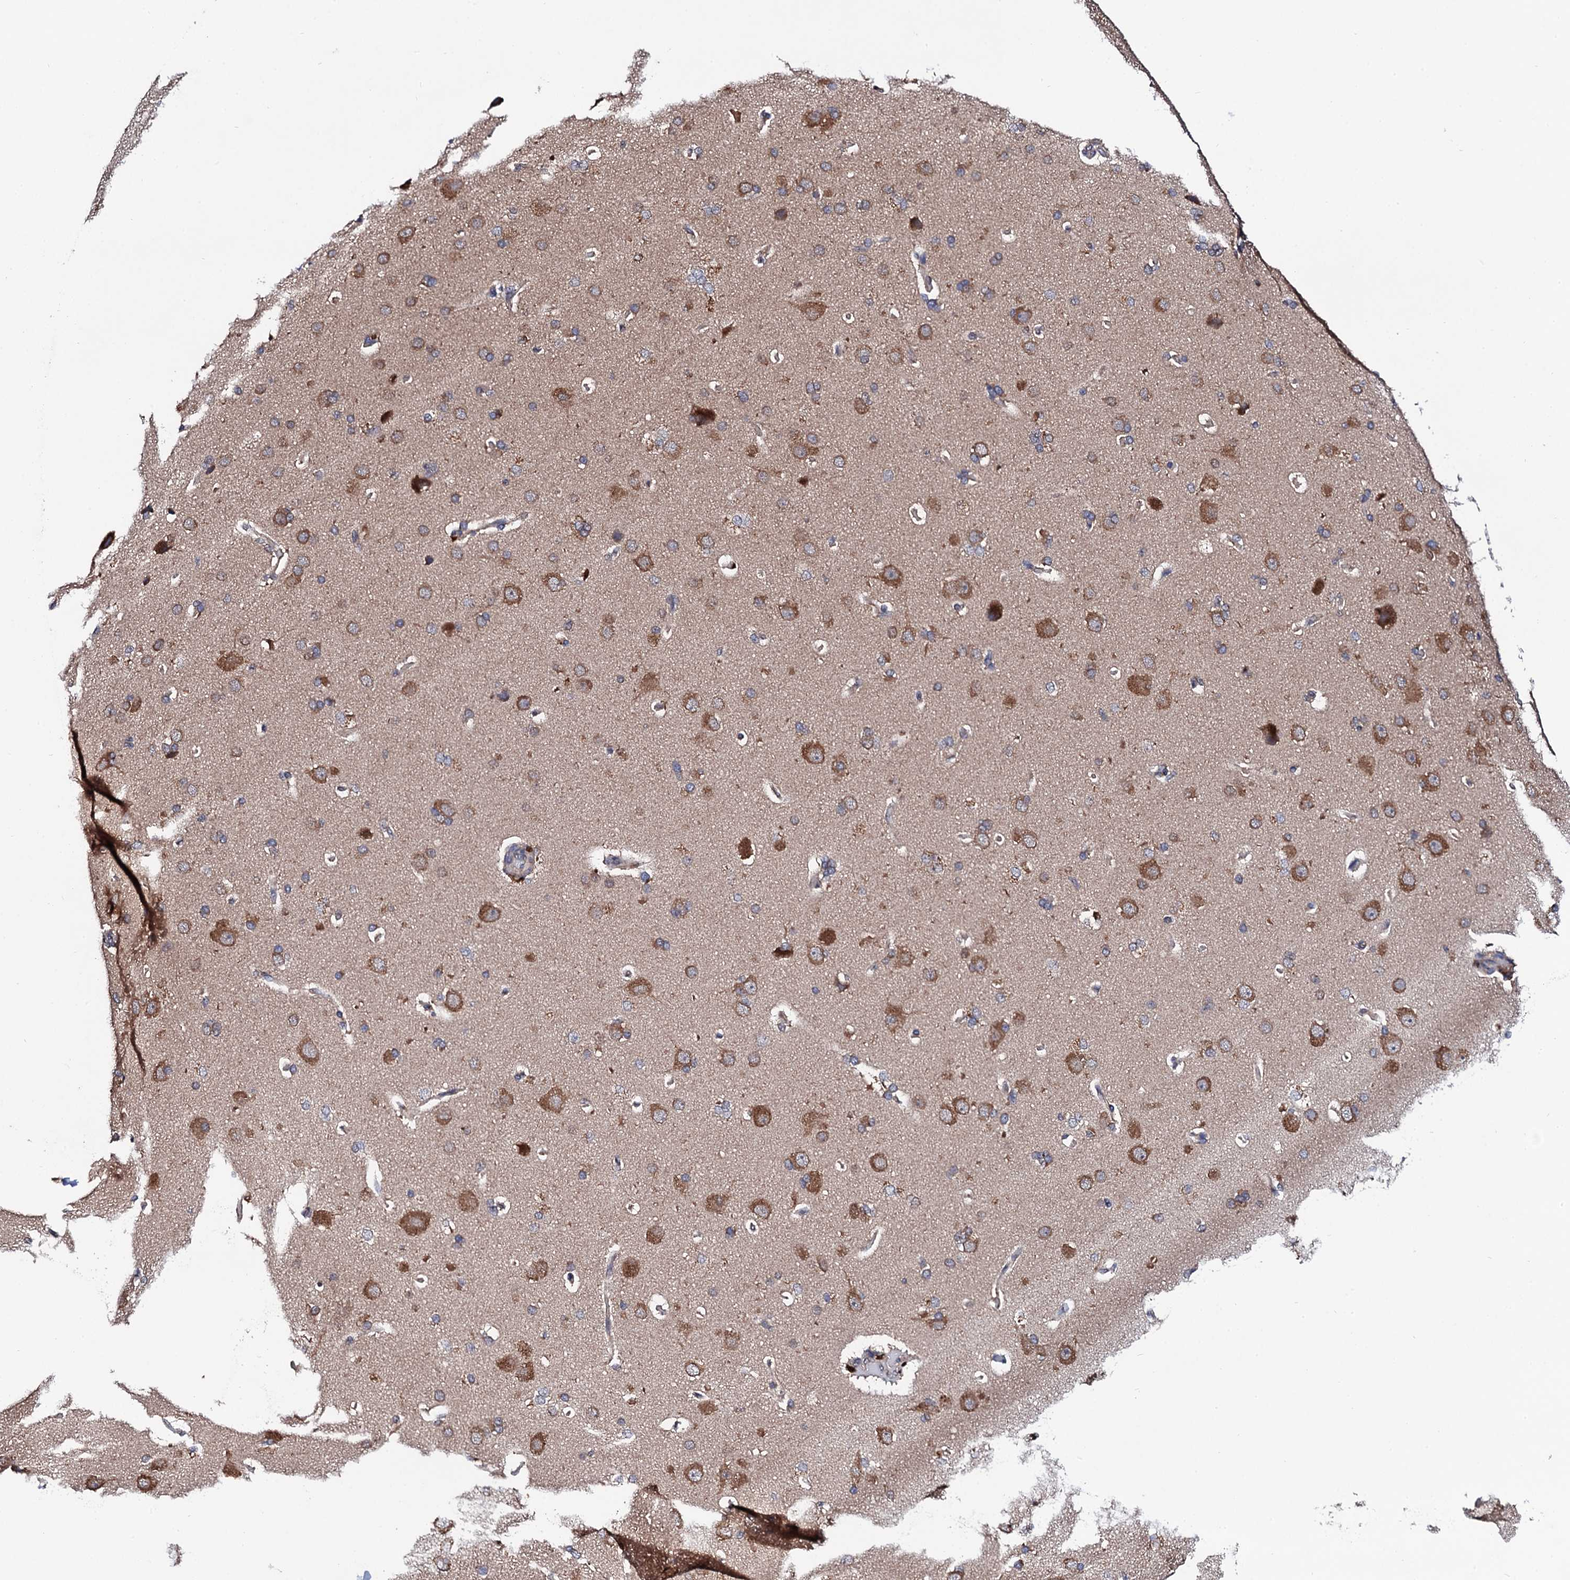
{"staining": {"intensity": "negative", "quantity": "none", "location": "none"}, "tissue": "cerebral cortex", "cell_type": "Endothelial cells", "image_type": "normal", "snomed": [{"axis": "morphology", "description": "Normal tissue, NOS"}, {"axis": "topography", "description": "Cerebral cortex"}], "caption": "A high-resolution histopathology image shows IHC staining of benign cerebral cortex, which demonstrates no significant expression in endothelial cells.", "gene": "IP6K1", "patient": {"sex": "male", "age": 62}}